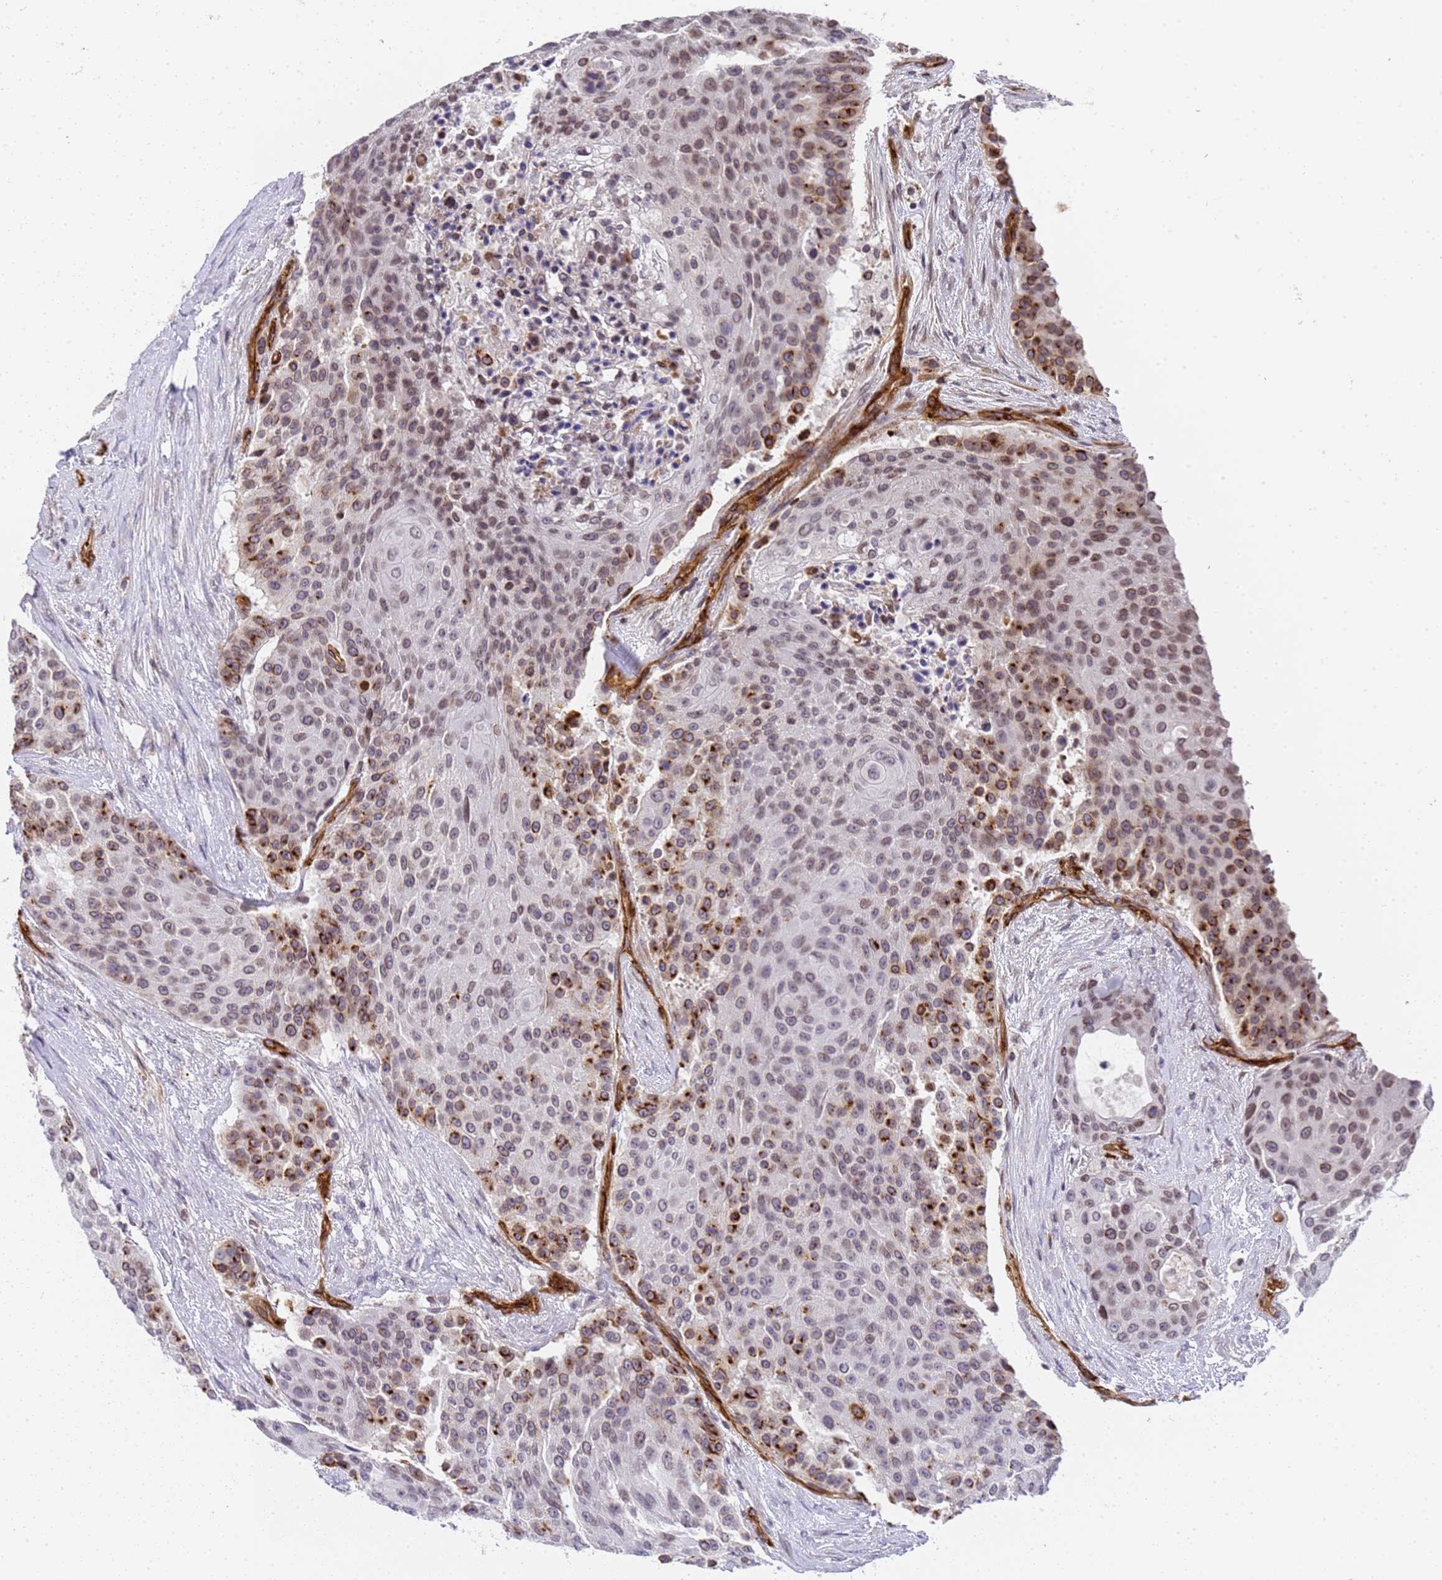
{"staining": {"intensity": "strong", "quantity": "25%-75%", "location": "cytoplasmic/membranous"}, "tissue": "urothelial cancer", "cell_type": "Tumor cells", "image_type": "cancer", "snomed": [{"axis": "morphology", "description": "Urothelial carcinoma, High grade"}, {"axis": "topography", "description": "Urinary bladder"}], "caption": "High-grade urothelial carcinoma stained for a protein displays strong cytoplasmic/membranous positivity in tumor cells.", "gene": "IGFBP7", "patient": {"sex": "female", "age": 63}}